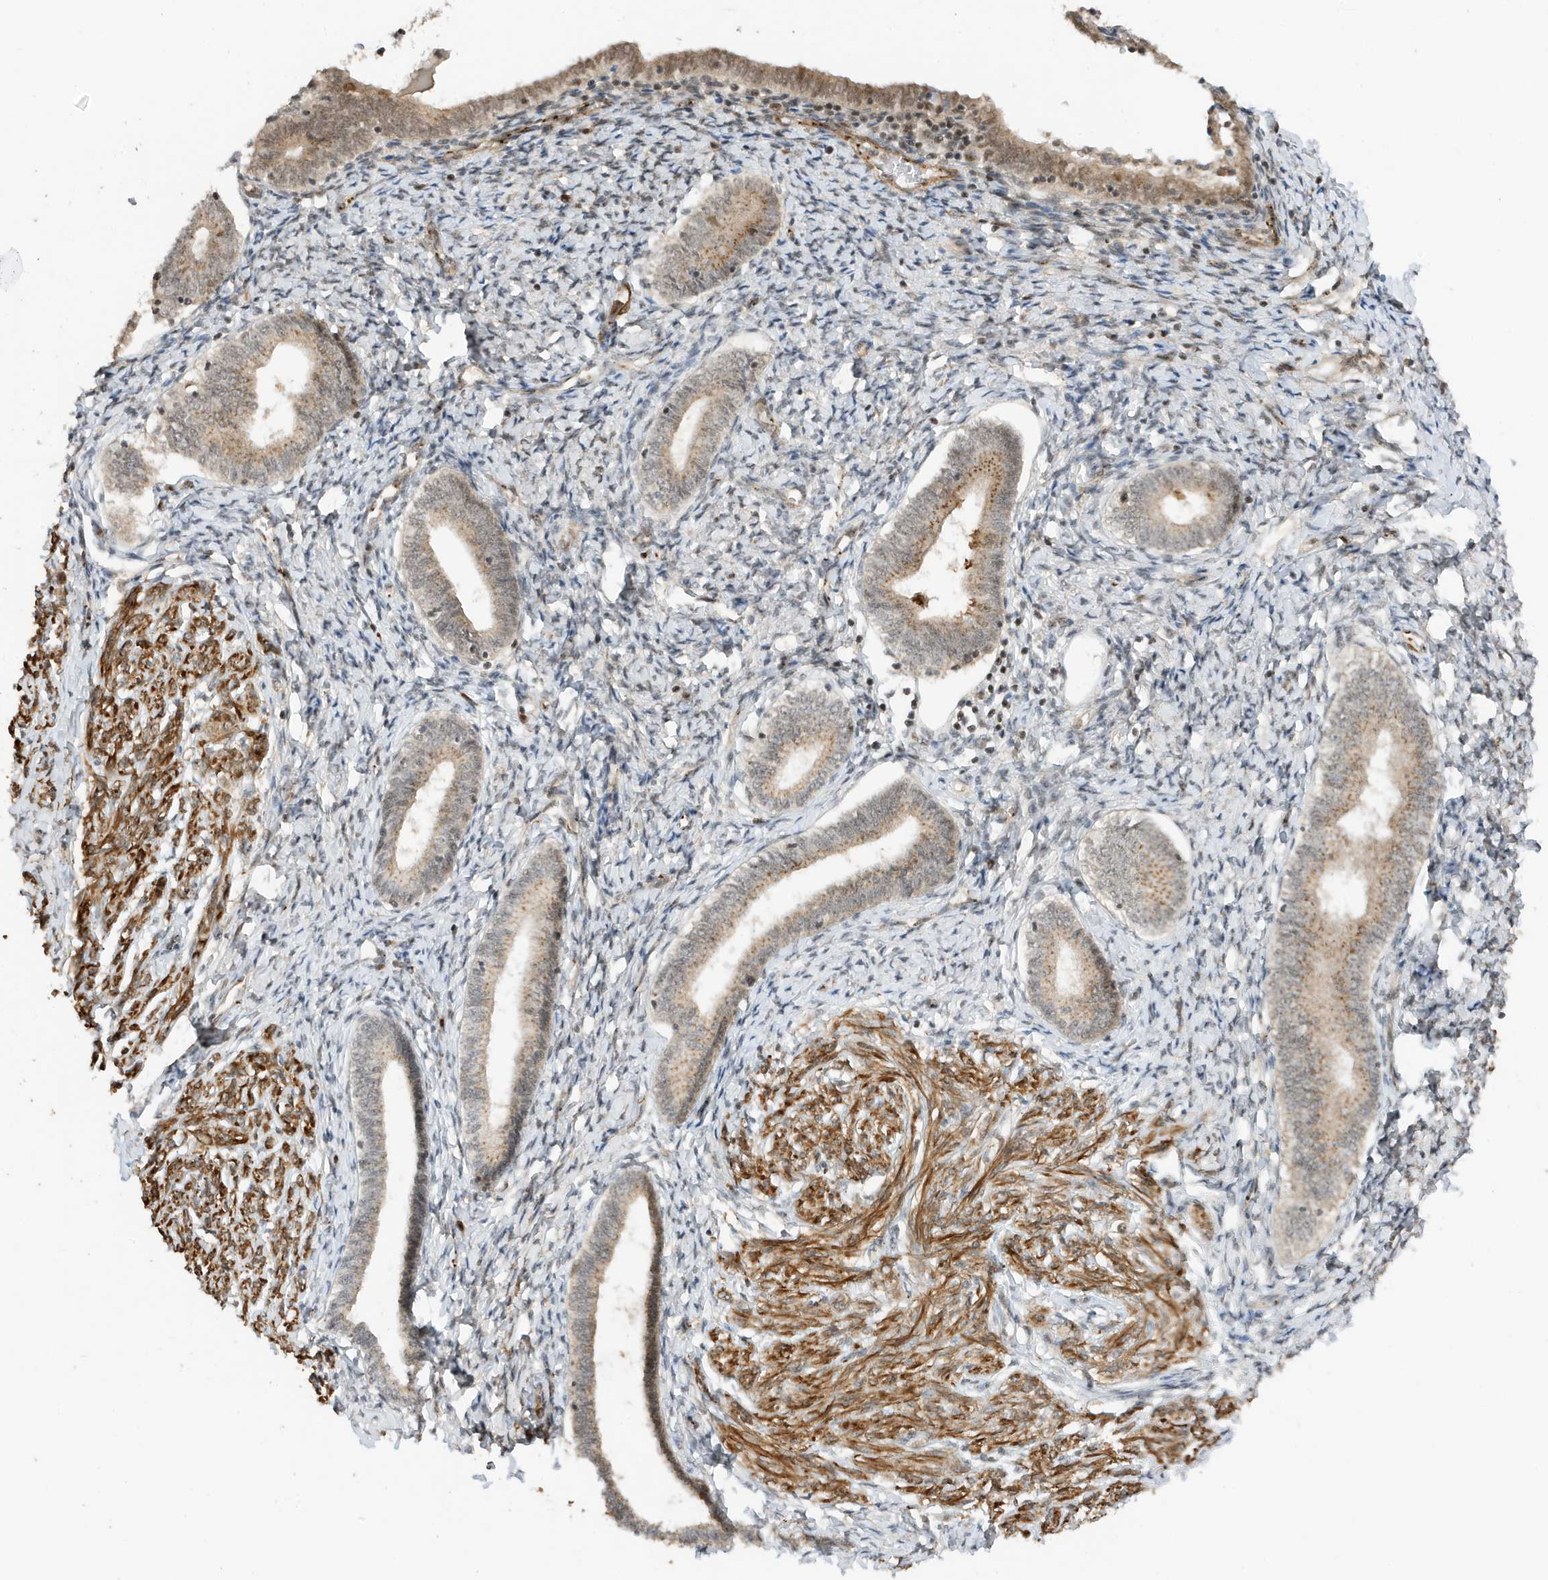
{"staining": {"intensity": "weak", "quantity": "<25%", "location": "cytoplasmic/membranous"}, "tissue": "endometrium", "cell_type": "Cells in endometrial stroma", "image_type": "normal", "snomed": [{"axis": "morphology", "description": "Normal tissue, NOS"}, {"axis": "topography", "description": "Endometrium"}], "caption": "A photomicrograph of endometrium stained for a protein shows no brown staining in cells in endometrial stroma.", "gene": "MAST3", "patient": {"sex": "female", "age": 72}}